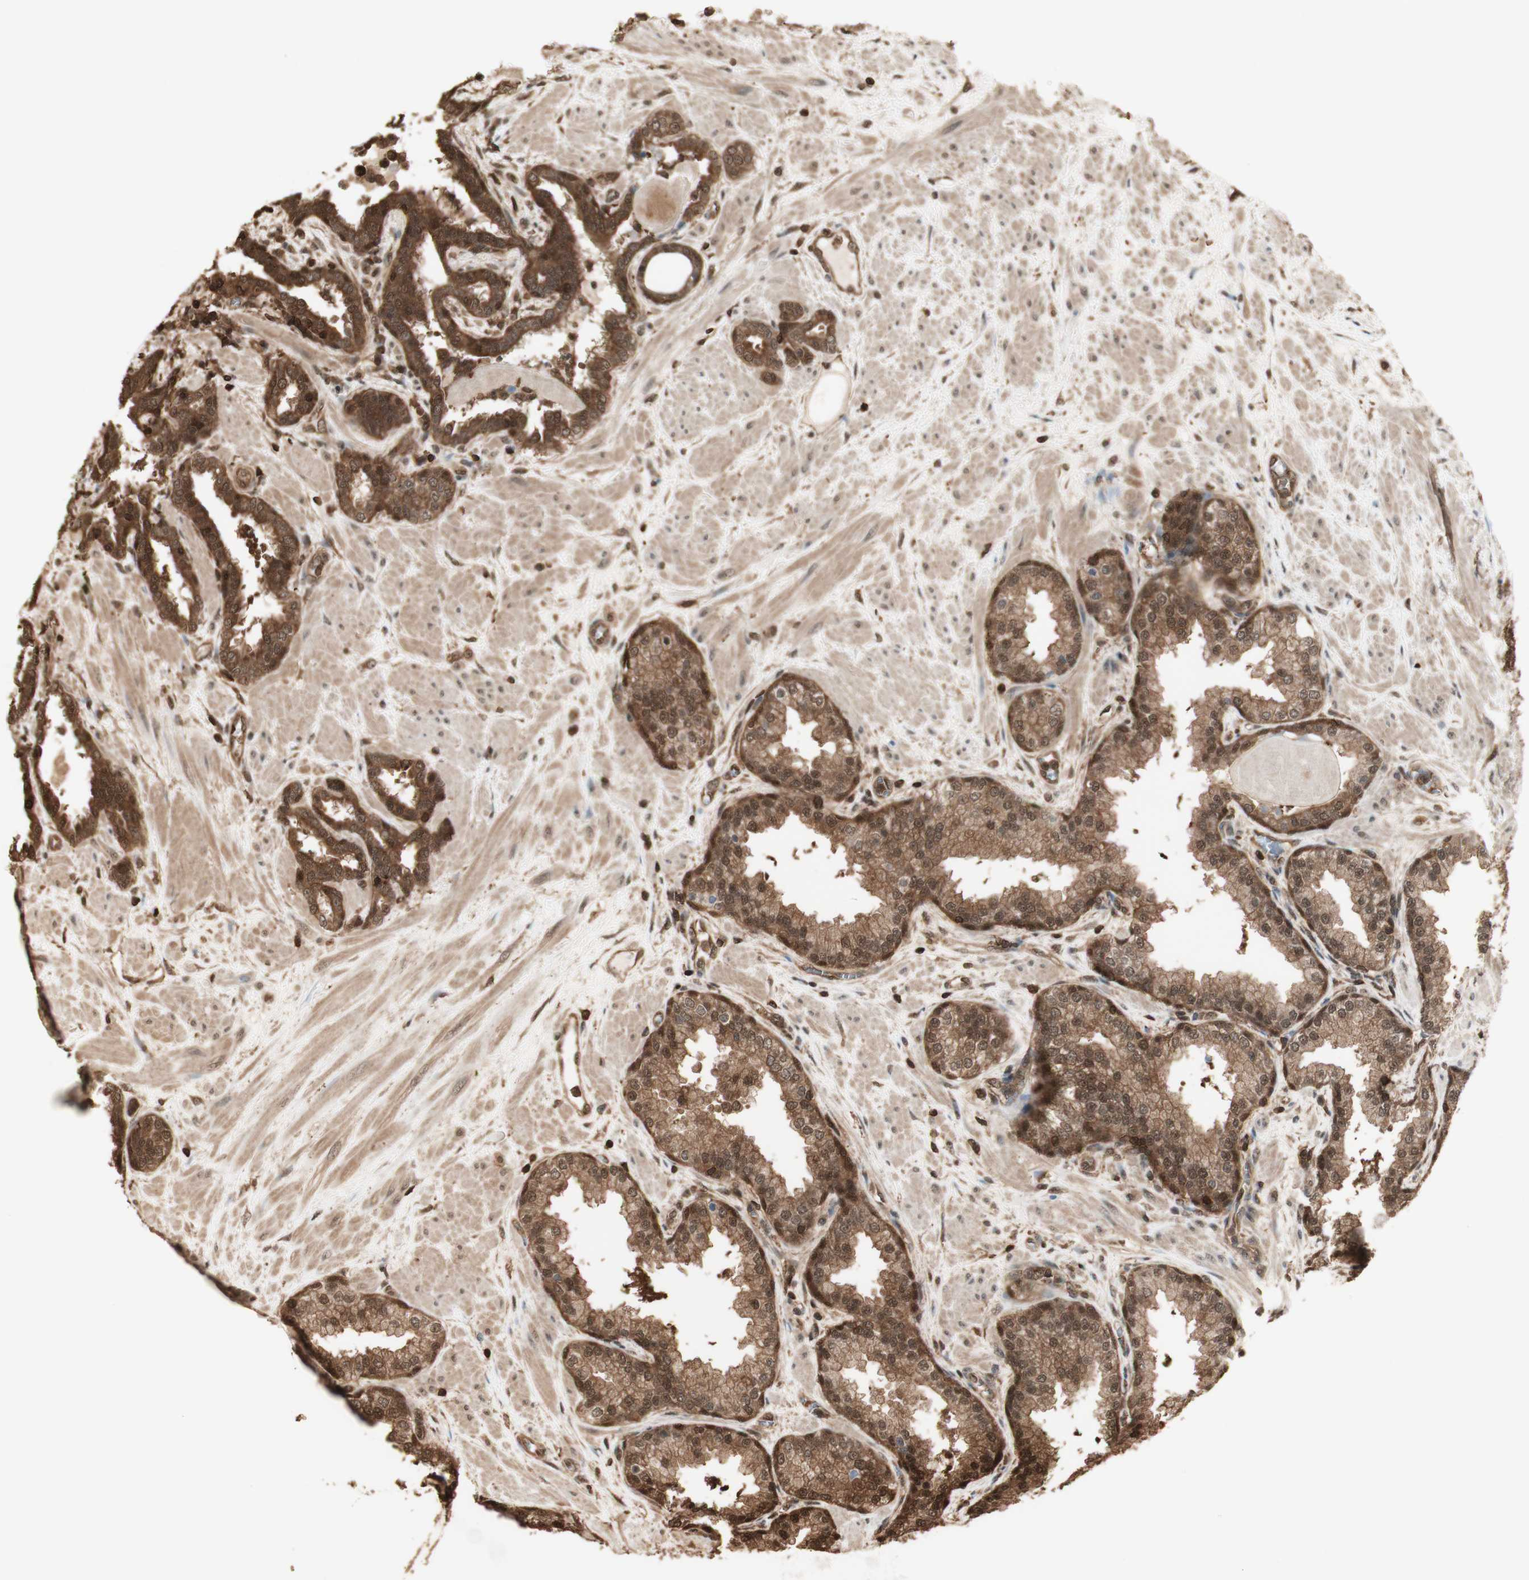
{"staining": {"intensity": "strong", "quantity": ">75%", "location": "cytoplasmic/membranous,nuclear"}, "tissue": "prostate", "cell_type": "Glandular cells", "image_type": "normal", "snomed": [{"axis": "morphology", "description": "Normal tissue, NOS"}, {"axis": "topography", "description": "Prostate"}], "caption": "IHC of benign human prostate reveals high levels of strong cytoplasmic/membranous,nuclear positivity in about >75% of glandular cells. (IHC, brightfield microscopy, high magnification).", "gene": "YWHAB", "patient": {"sex": "male", "age": 51}}